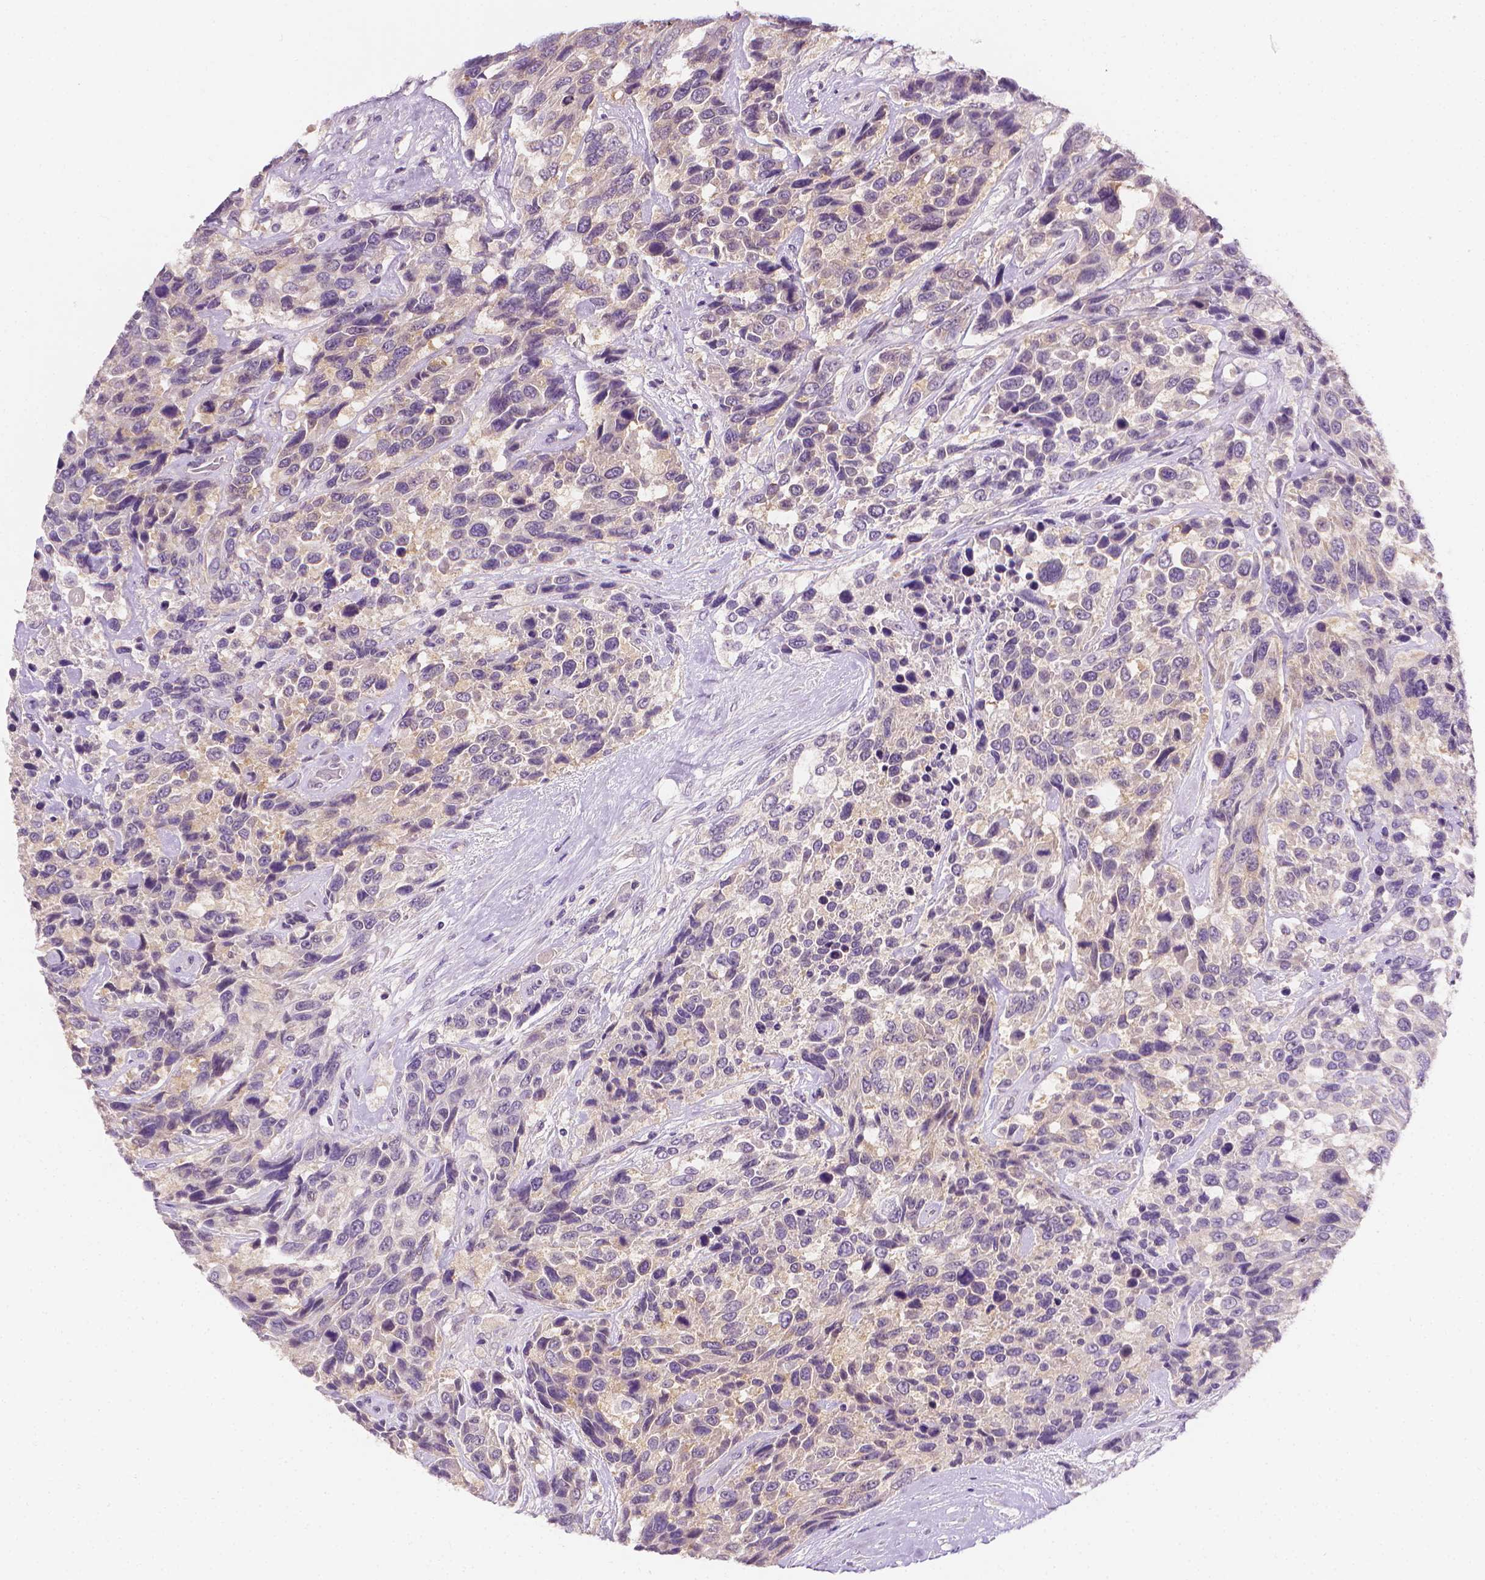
{"staining": {"intensity": "negative", "quantity": "none", "location": "none"}, "tissue": "urothelial cancer", "cell_type": "Tumor cells", "image_type": "cancer", "snomed": [{"axis": "morphology", "description": "Urothelial carcinoma, High grade"}, {"axis": "topography", "description": "Urinary bladder"}], "caption": "The micrograph reveals no staining of tumor cells in urothelial cancer. Brightfield microscopy of immunohistochemistry (IHC) stained with DAB (brown) and hematoxylin (blue), captured at high magnification.", "gene": "FASN", "patient": {"sex": "female", "age": 70}}